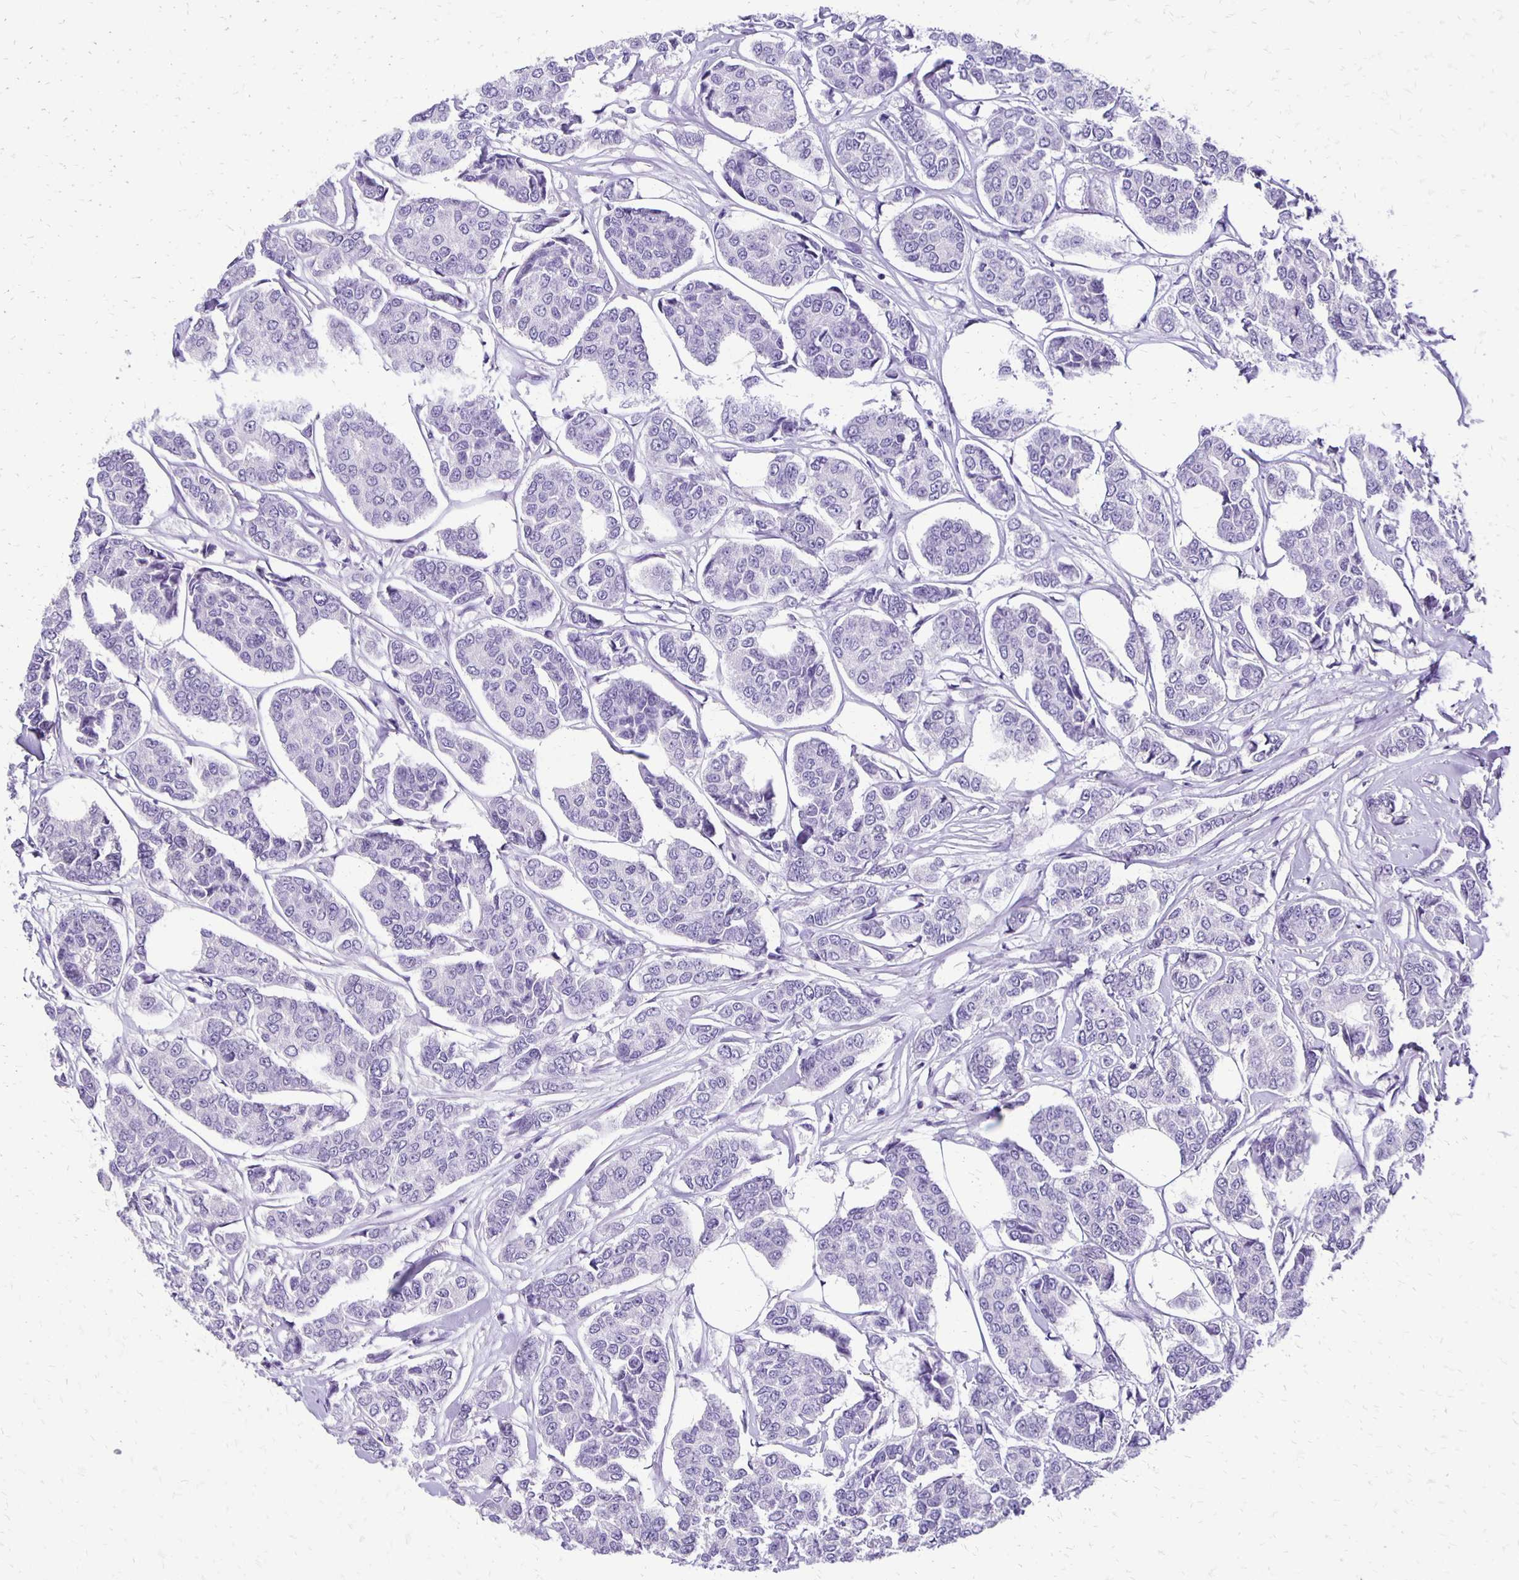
{"staining": {"intensity": "negative", "quantity": "none", "location": "none"}, "tissue": "breast cancer", "cell_type": "Tumor cells", "image_type": "cancer", "snomed": [{"axis": "morphology", "description": "Duct carcinoma"}, {"axis": "topography", "description": "Breast"}], "caption": "Breast cancer was stained to show a protein in brown. There is no significant staining in tumor cells.", "gene": "ANKRD45", "patient": {"sex": "female", "age": 94}}